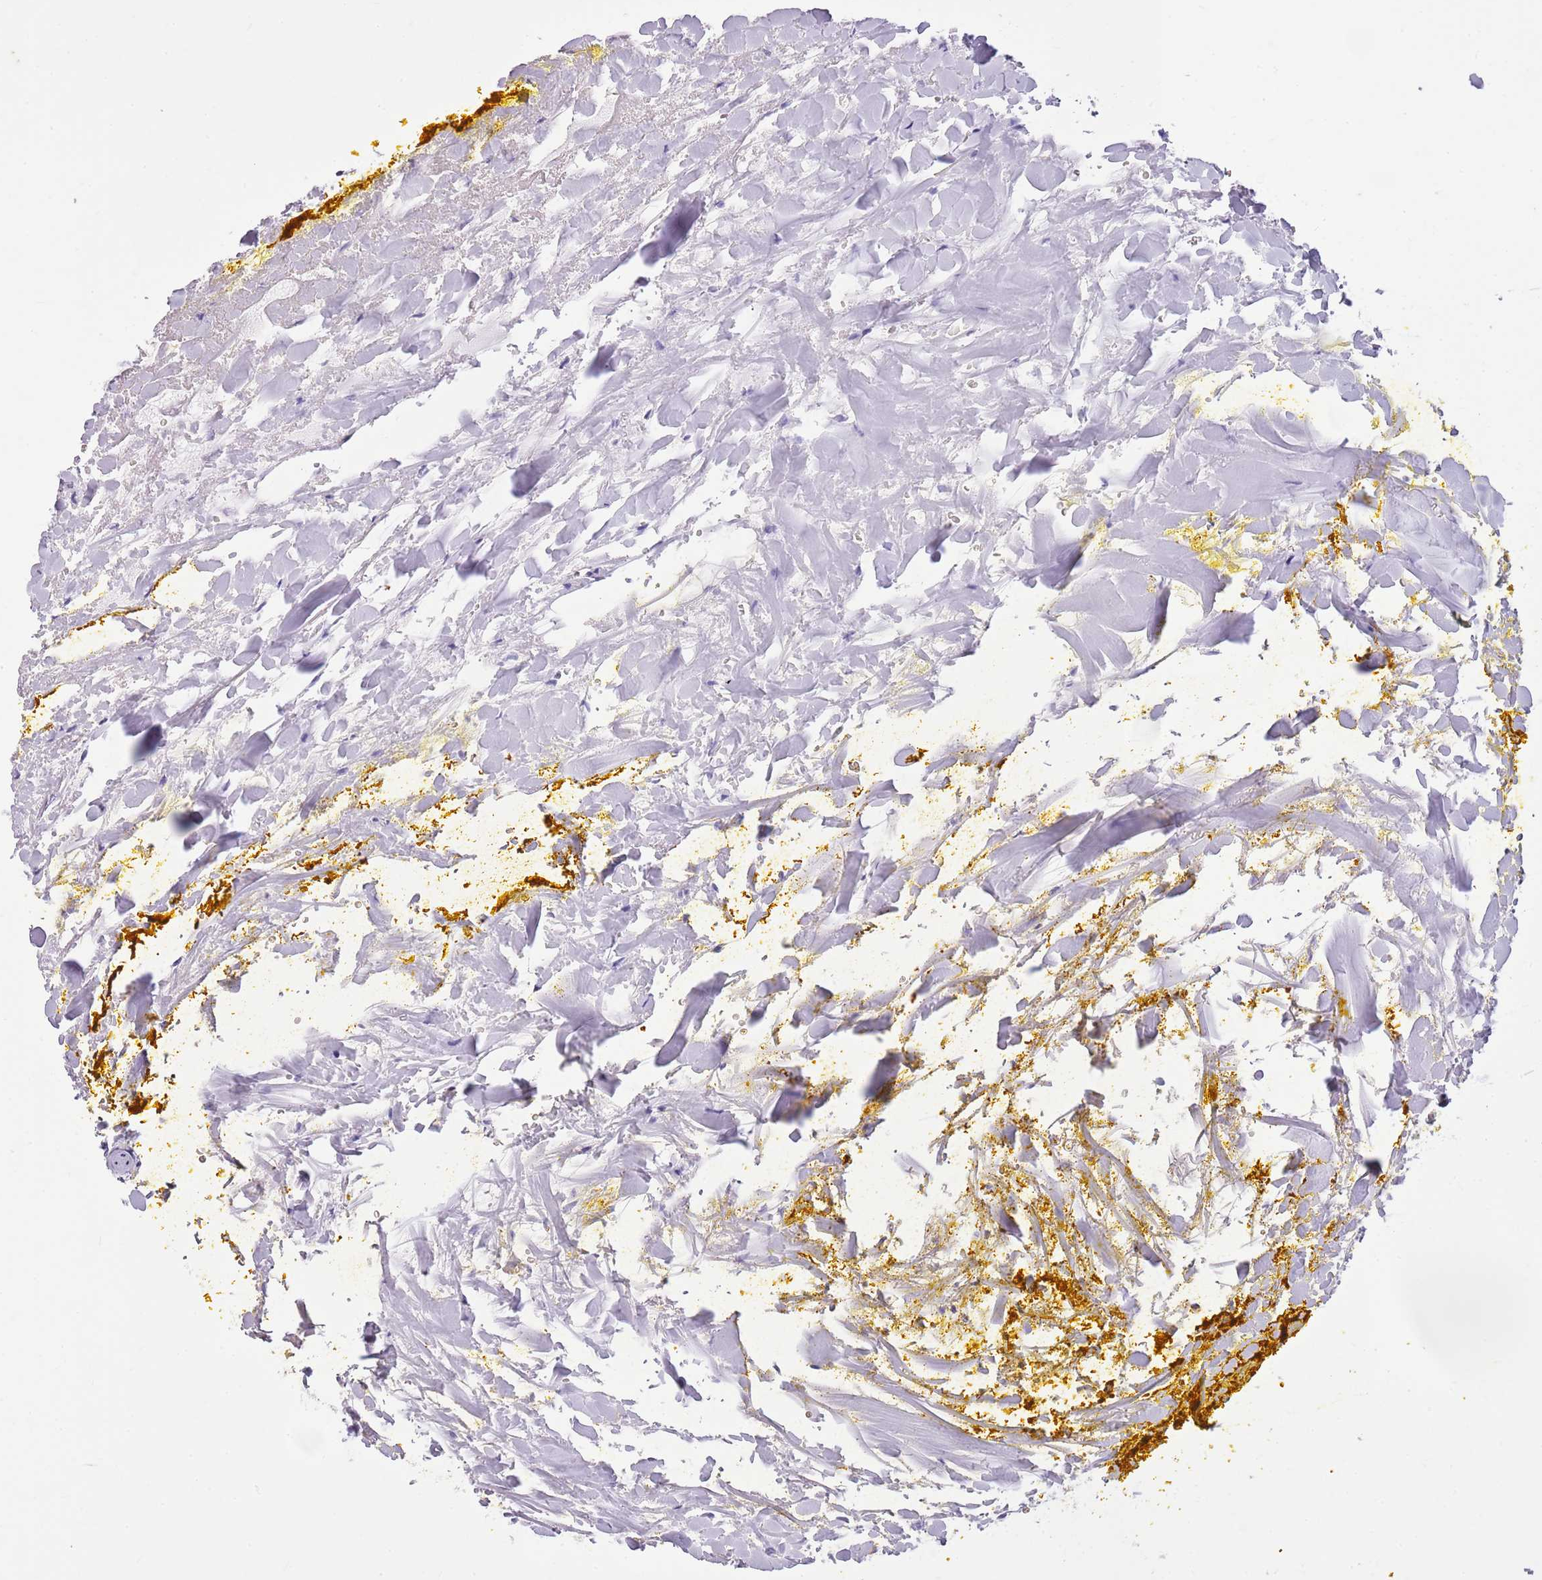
{"staining": {"intensity": "negative", "quantity": "none", "location": "none"}, "tissue": "prostate cancer", "cell_type": "Tumor cells", "image_type": "cancer", "snomed": [{"axis": "morphology", "description": "Adenocarcinoma, High grade"}, {"axis": "topography", "description": "Prostate"}], "caption": "Tumor cells show no significant protein expression in high-grade adenocarcinoma (prostate).", "gene": "CNPPD1", "patient": {"sex": "male", "age": 72}}